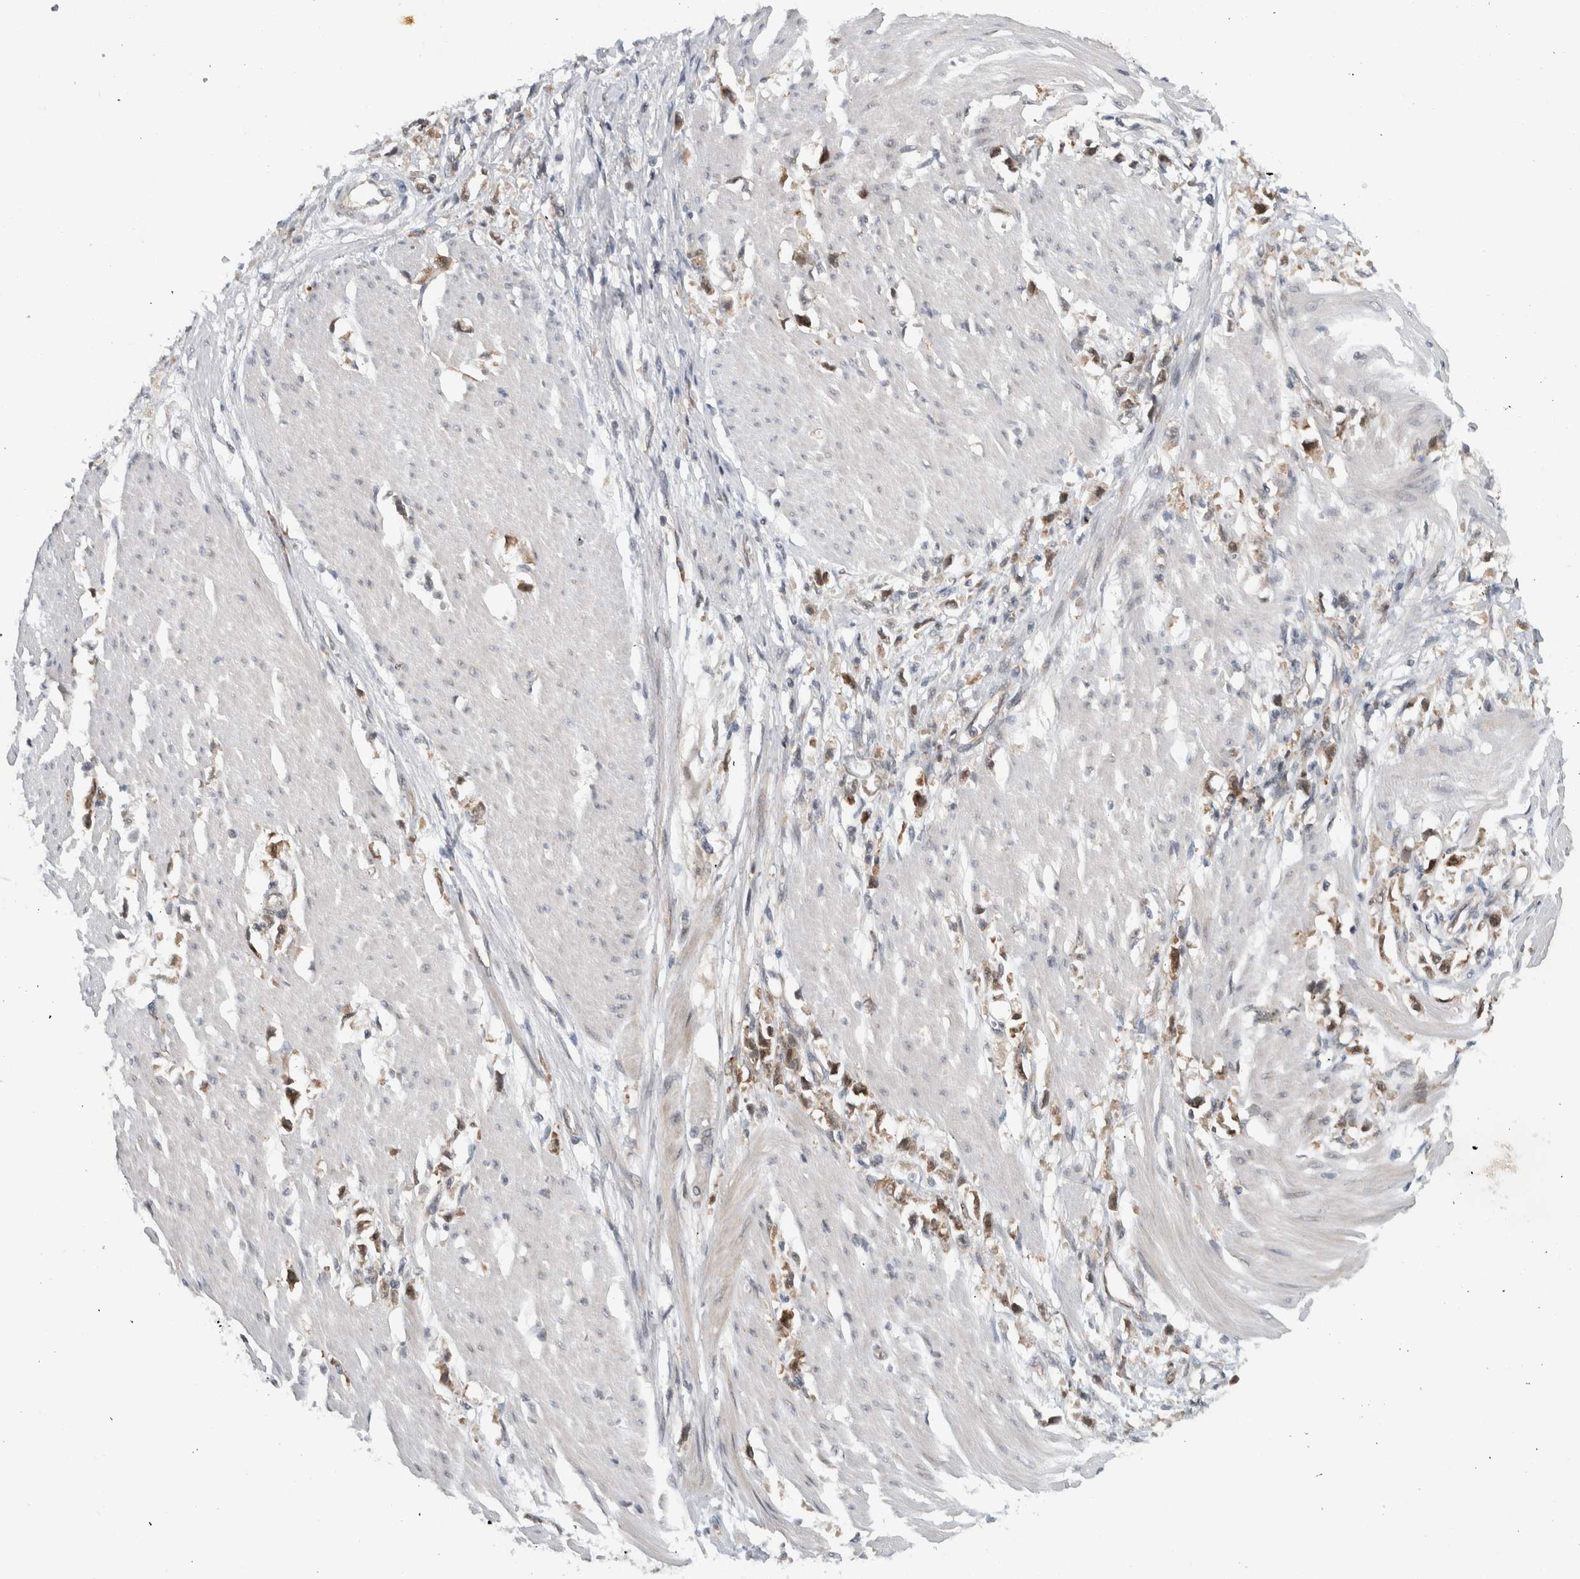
{"staining": {"intensity": "weak", "quantity": ">75%", "location": "cytoplasmic/membranous"}, "tissue": "stomach cancer", "cell_type": "Tumor cells", "image_type": "cancer", "snomed": [{"axis": "morphology", "description": "Adenocarcinoma, NOS"}, {"axis": "topography", "description": "Stomach"}], "caption": "Stomach cancer tissue shows weak cytoplasmic/membranous staining in approximately >75% of tumor cells, visualized by immunohistochemistry.", "gene": "CCDC43", "patient": {"sex": "female", "age": 59}}